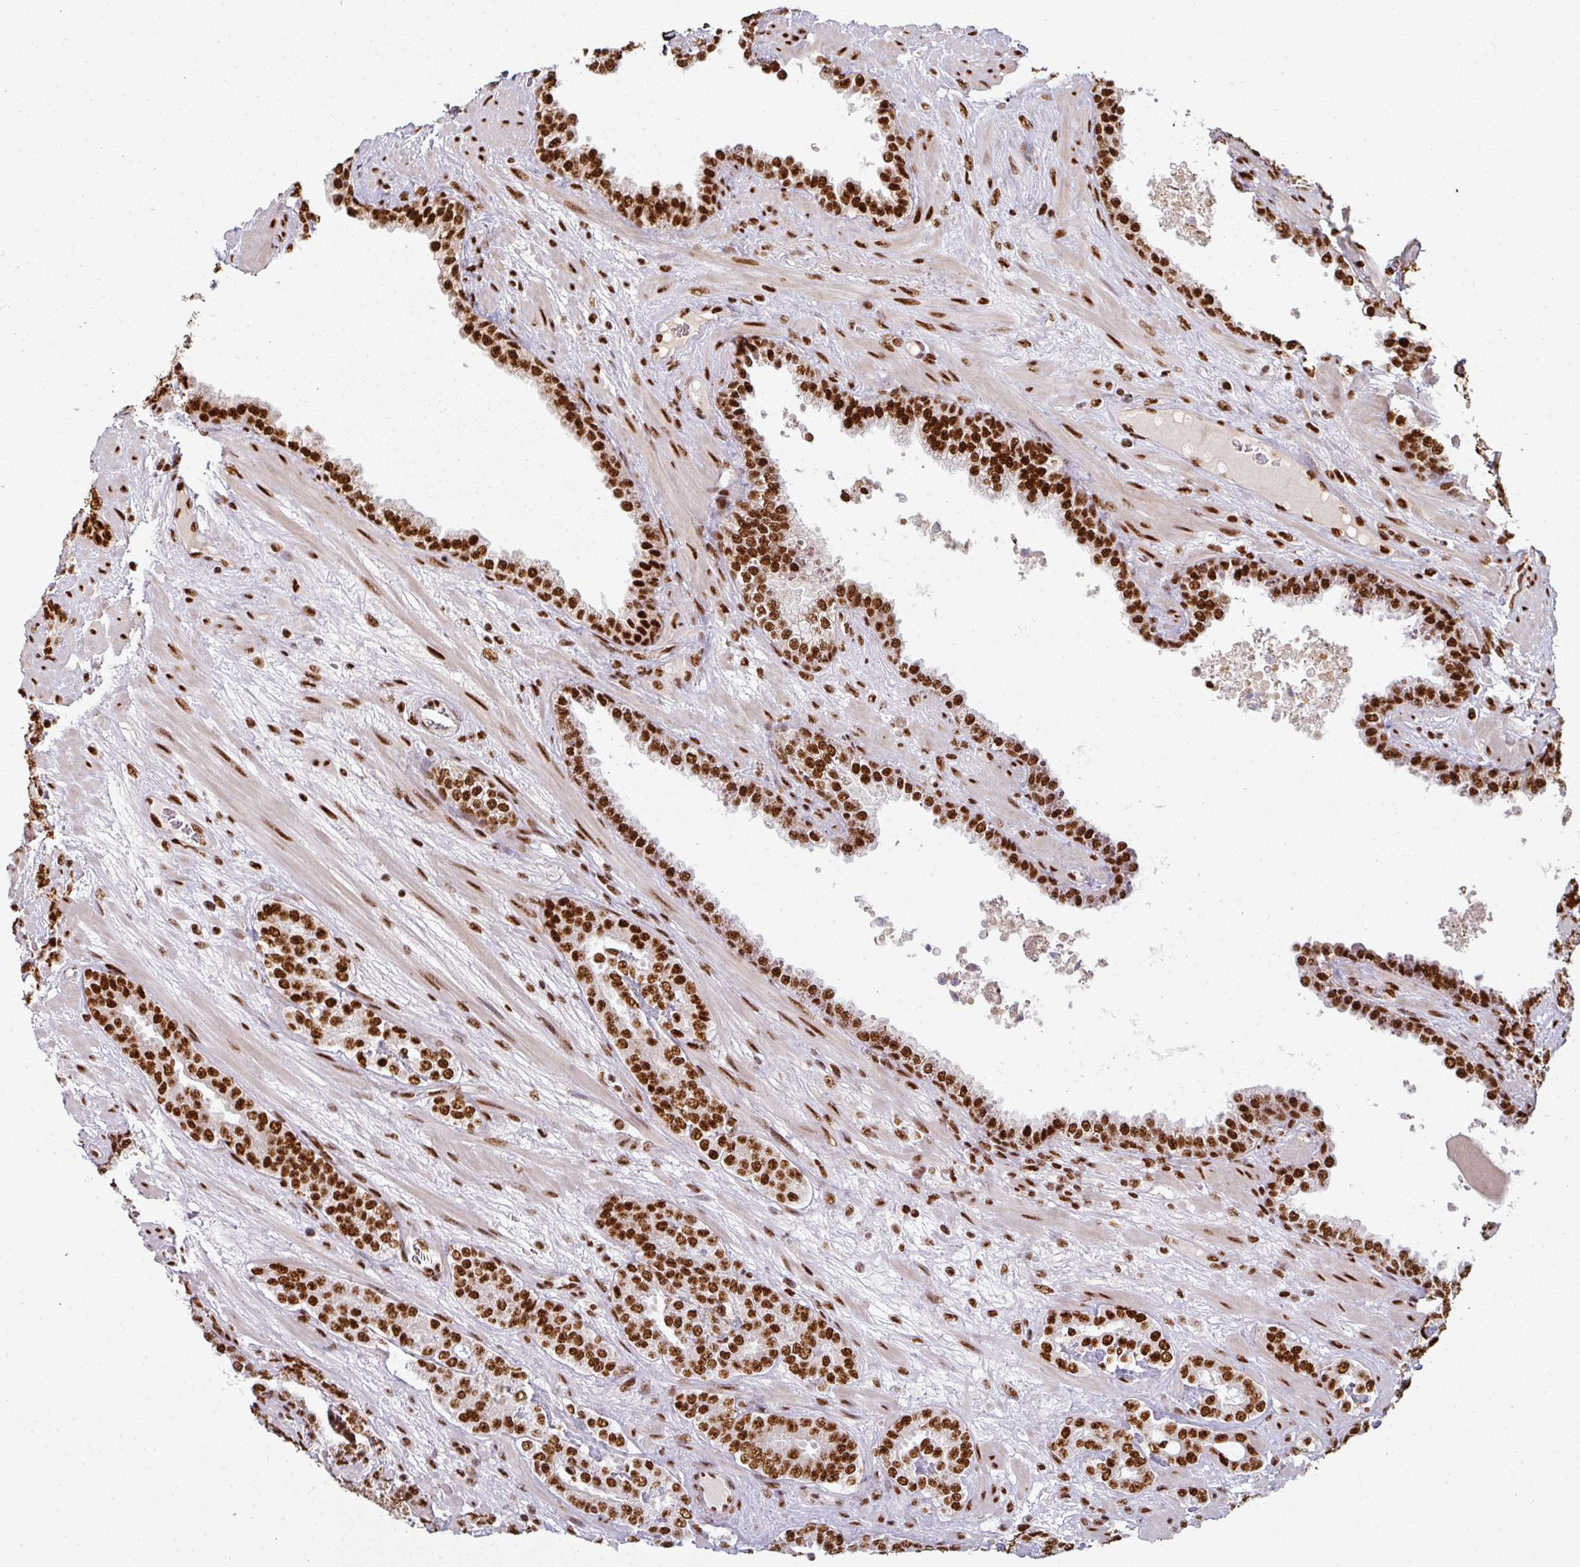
{"staining": {"intensity": "strong", "quantity": ">75%", "location": "nuclear"}, "tissue": "prostate cancer", "cell_type": "Tumor cells", "image_type": "cancer", "snomed": [{"axis": "morphology", "description": "Adenocarcinoma, High grade"}, {"axis": "topography", "description": "Prostate"}], "caption": "Prostate cancer (high-grade adenocarcinoma) stained with a brown dye reveals strong nuclear positive staining in approximately >75% of tumor cells.", "gene": "SIK3", "patient": {"sex": "male", "age": 71}}